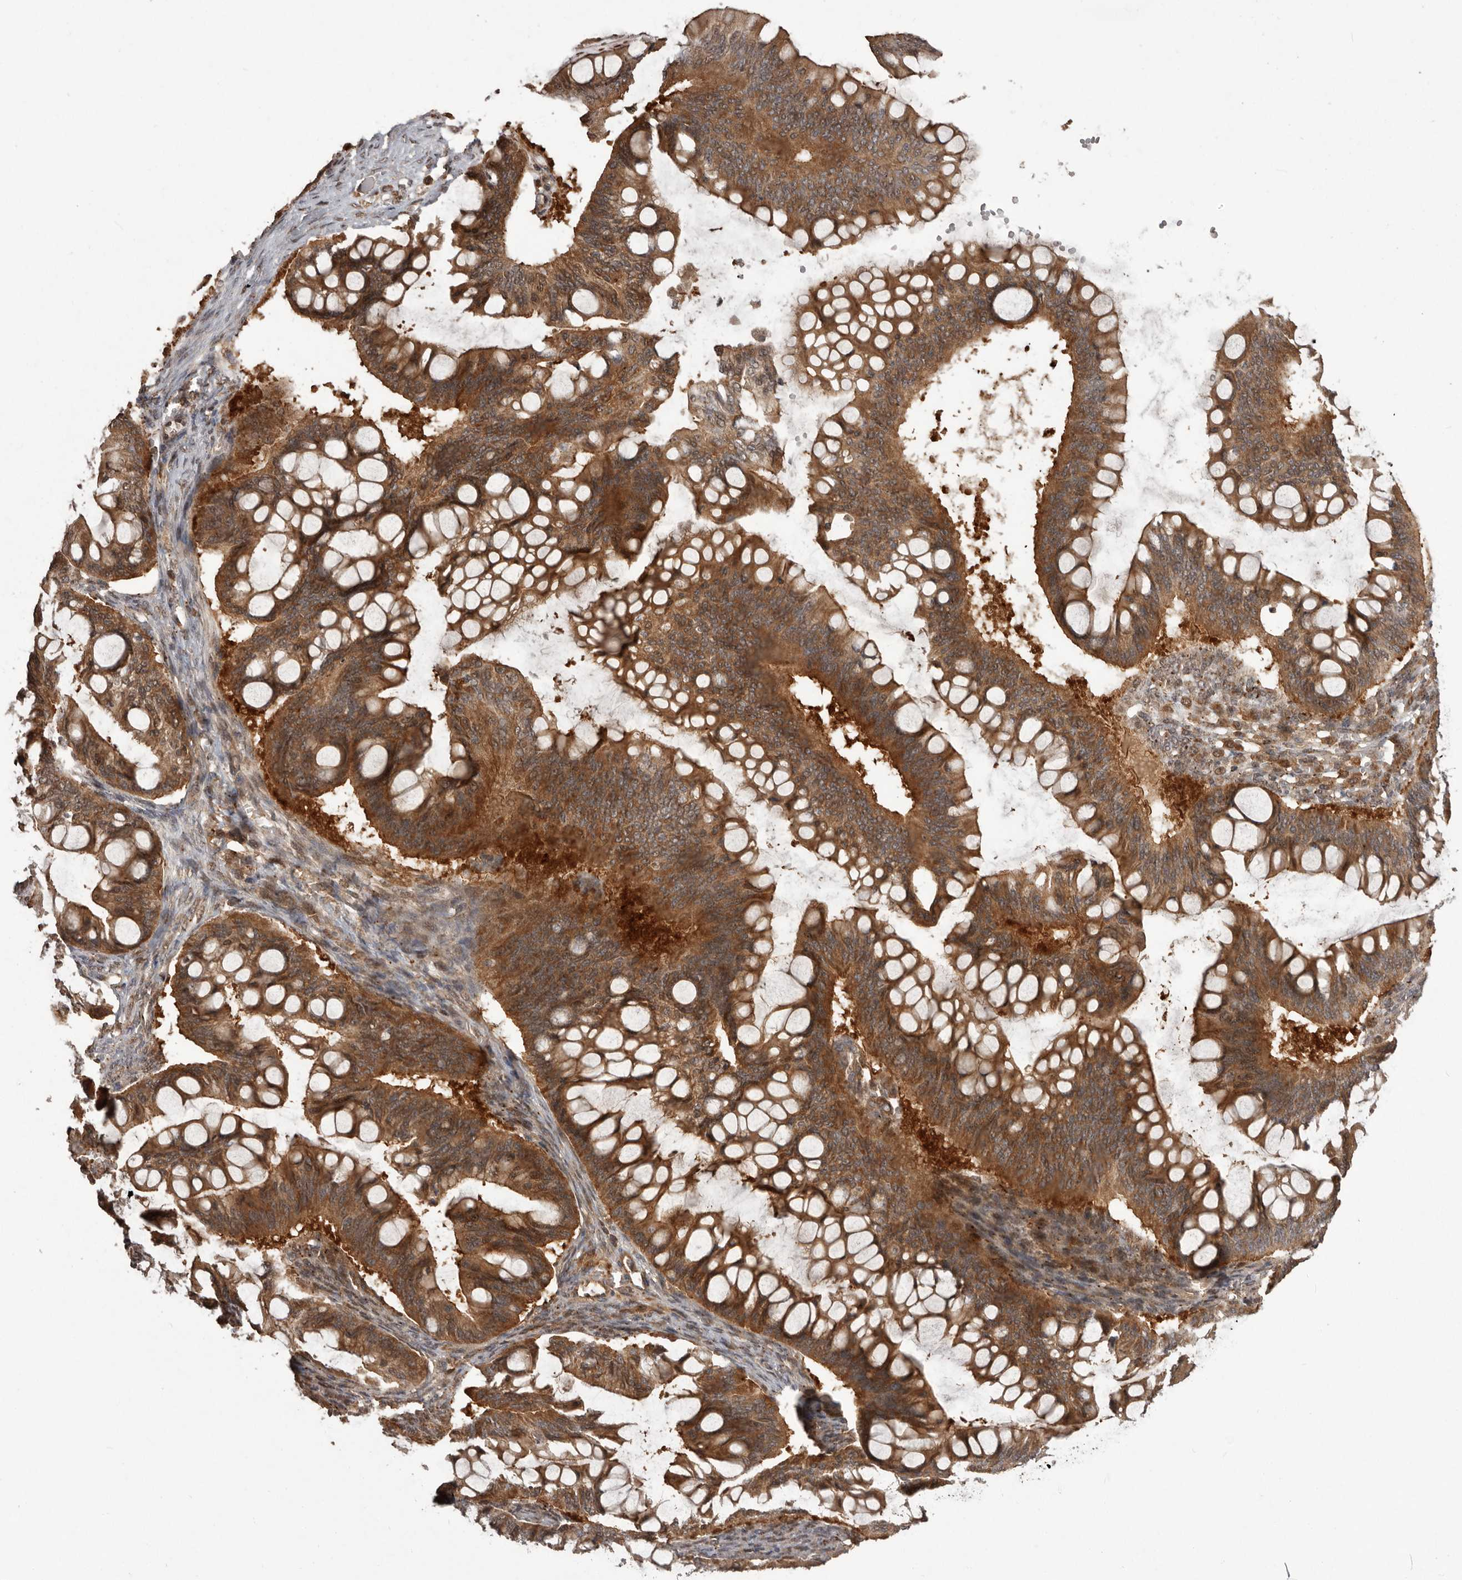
{"staining": {"intensity": "moderate", "quantity": ">75%", "location": "cytoplasmic/membranous"}, "tissue": "ovarian cancer", "cell_type": "Tumor cells", "image_type": "cancer", "snomed": [{"axis": "morphology", "description": "Cystadenocarcinoma, mucinous, NOS"}, {"axis": "topography", "description": "Ovary"}], "caption": "Immunohistochemical staining of mucinous cystadenocarcinoma (ovarian) shows medium levels of moderate cytoplasmic/membranous protein positivity in approximately >75% of tumor cells.", "gene": "SLC22A3", "patient": {"sex": "female", "age": 73}}